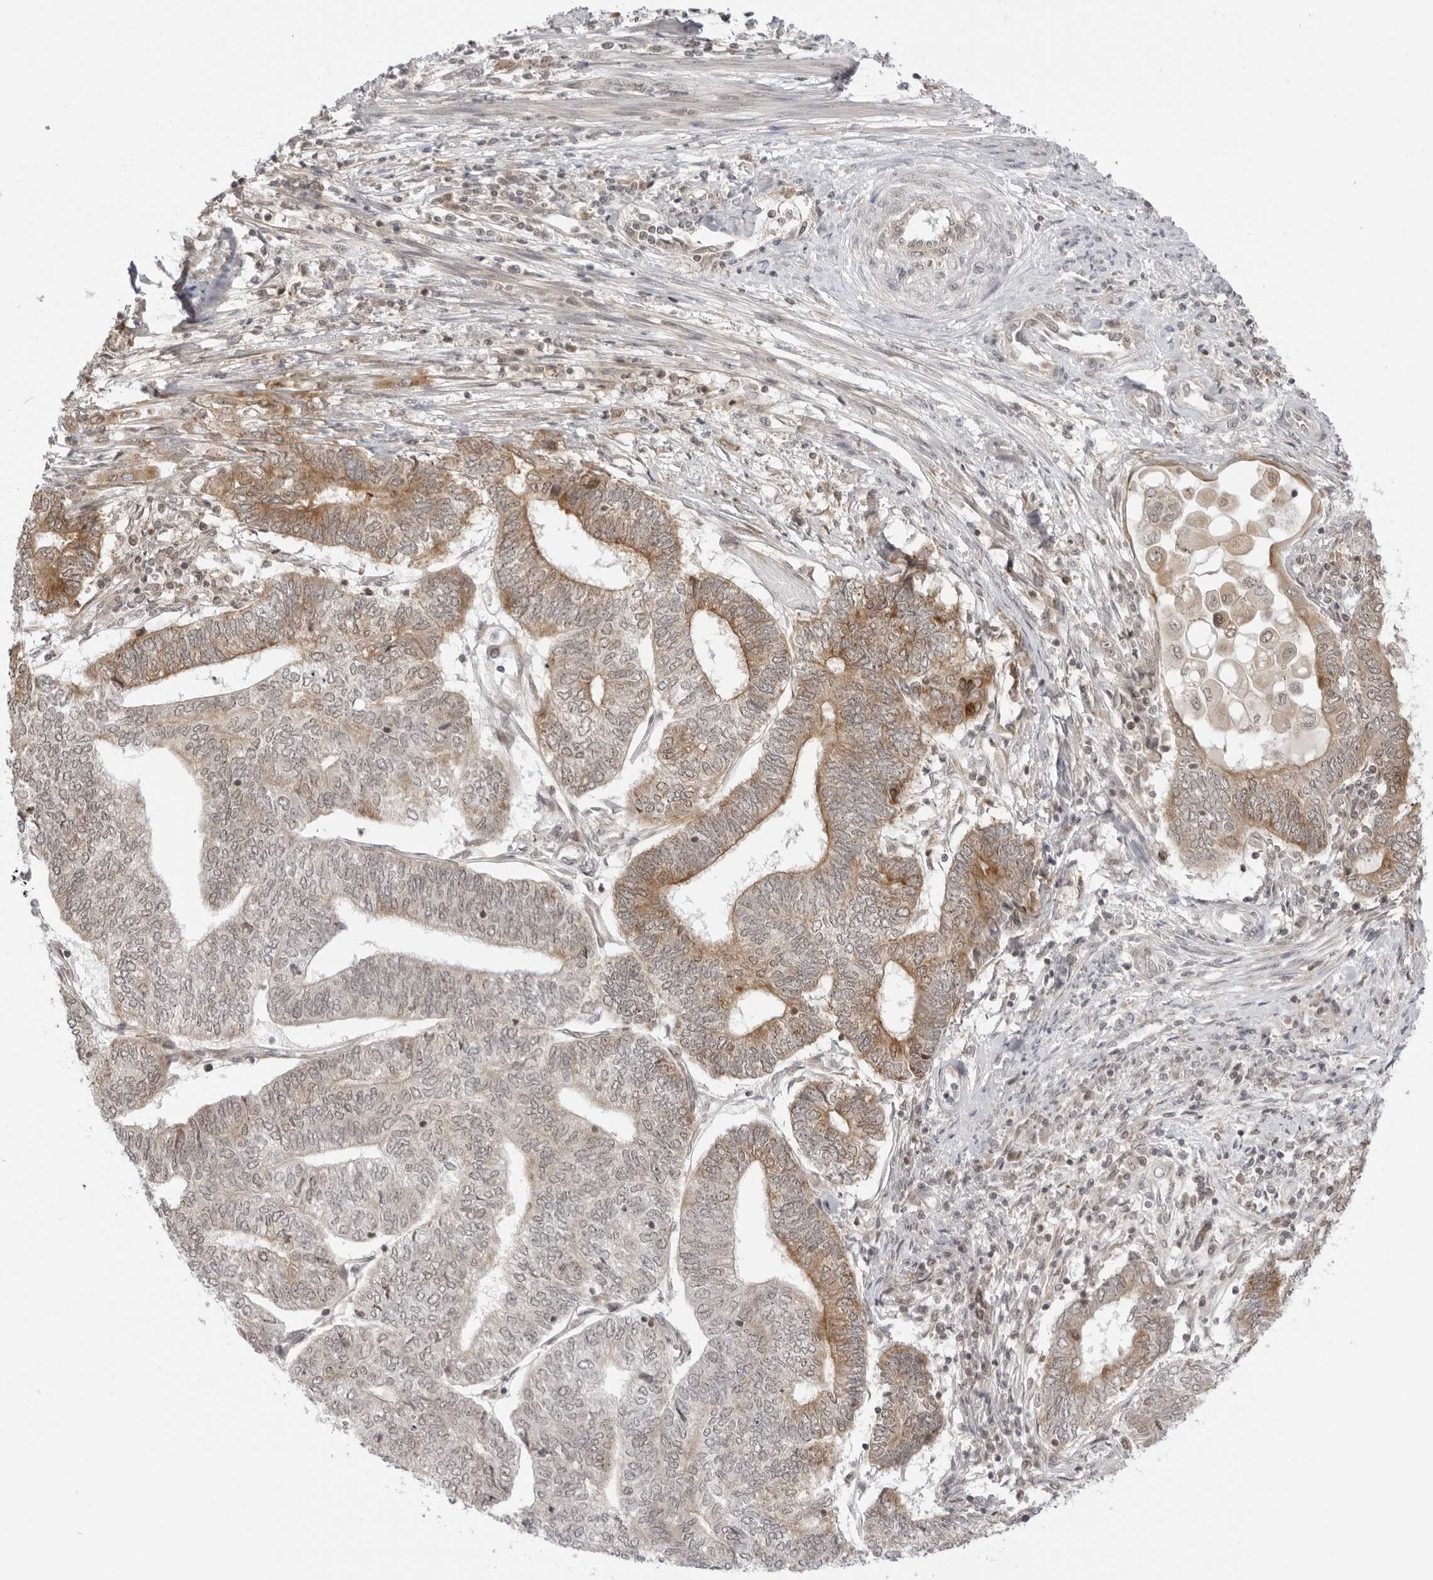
{"staining": {"intensity": "moderate", "quantity": "<25%", "location": "cytoplasmic/membranous"}, "tissue": "endometrial cancer", "cell_type": "Tumor cells", "image_type": "cancer", "snomed": [{"axis": "morphology", "description": "Adenocarcinoma, NOS"}, {"axis": "topography", "description": "Uterus"}, {"axis": "topography", "description": "Endometrium"}], "caption": "Tumor cells exhibit low levels of moderate cytoplasmic/membranous staining in about <25% of cells in human adenocarcinoma (endometrial).", "gene": "PRRC2C", "patient": {"sex": "female", "age": 70}}